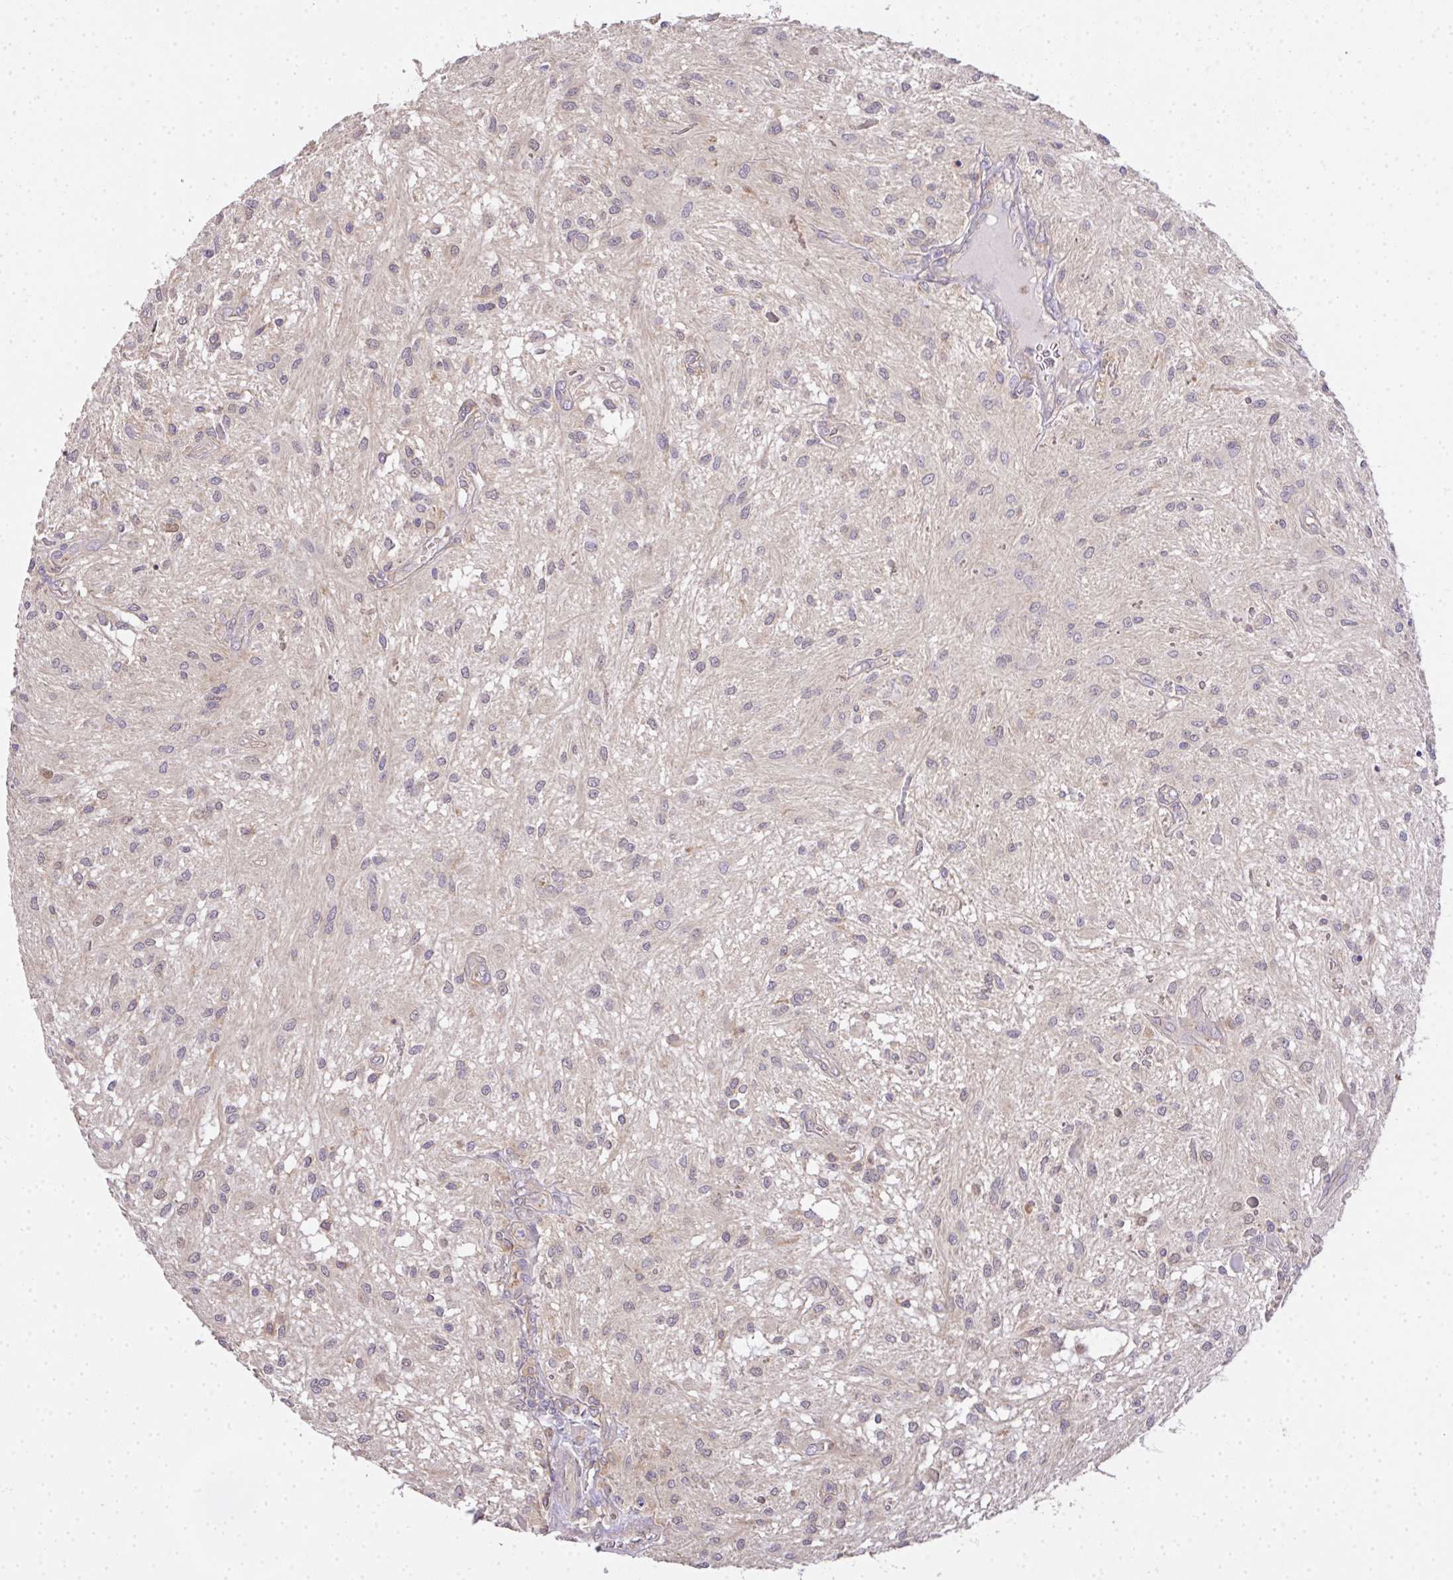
{"staining": {"intensity": "negative", "quantity": "none", "location": "none"}, "tissue": "glioma", "cell_type": "Tumor cells", "image_type": "cancer", "snomed": [{"axis": "morphology", "description": "Glioma, malignant, Low grade"}, {"axis": "topography", "description": "Cerebellum"}], "caption": "Immunohistochemical staining of human glioma exhibits no significant positivity in tumor cells. Brightfield microscopy of immunohistochemistry stained with DAB (3,3'-diaminobenzidine) (brown) and hematoxylin (blue), captured at high magnification.", "gene": "EEF1AKMT1", "patient": {"sex": "female", "age": 14}}